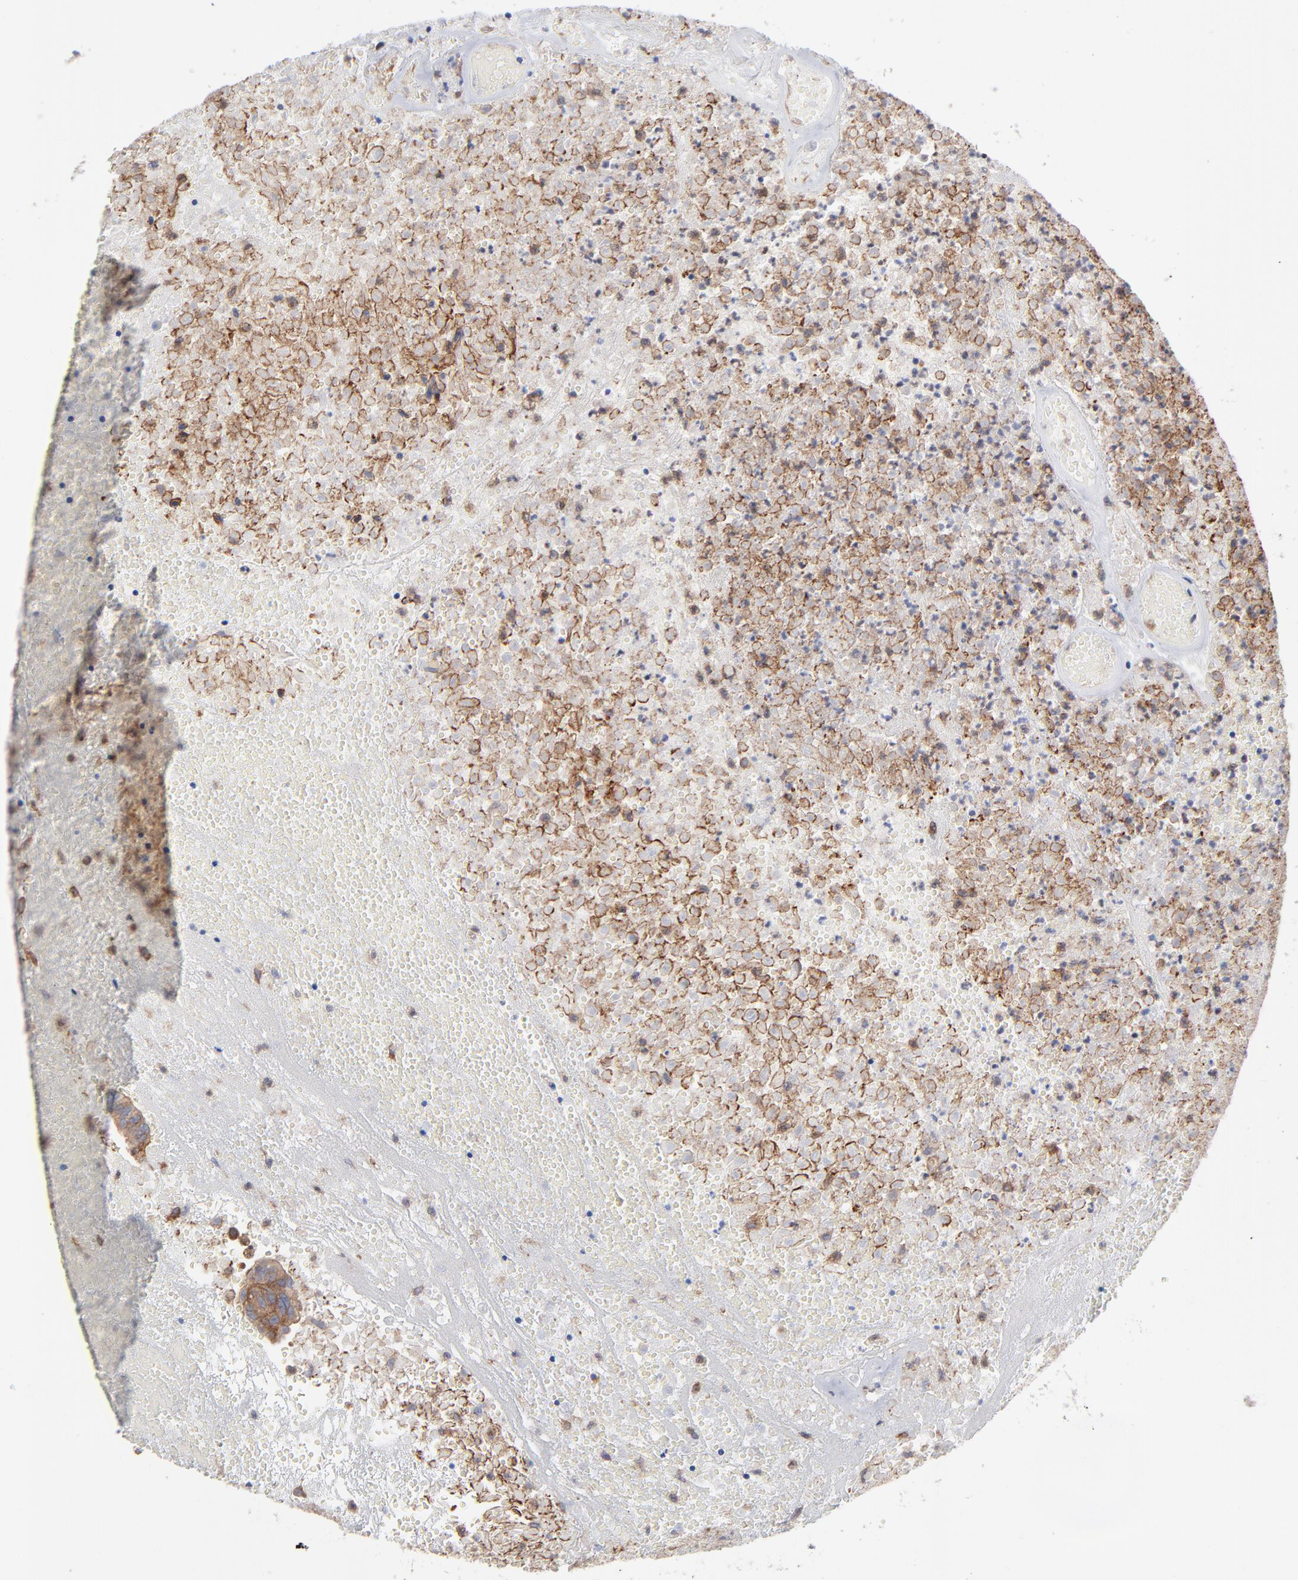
{"staining": {"intensity": "moderate", "quantity": ">75%", "location": "cytoplasmic/membranous"}, "tissue": "urothelial cancer", "cell_type": "Tumor cells", "image_type": "cancer", "snomed": [{"axis": "morphology", "description": "Urothelial carcinoma, High grade"}, {"axis": "topography", "description": "Urinary bladder"}], "caption": "A photomicrograph of urothelial carcinoma (high-grade) stained for a protein shows moderate cytoplasmic/membranous brown staining in tumor cells. (Brightfield microscopy of DAB IHC at high magnification).", "gene": "PXN", "patient": {"sex": "male", "age": 66}}